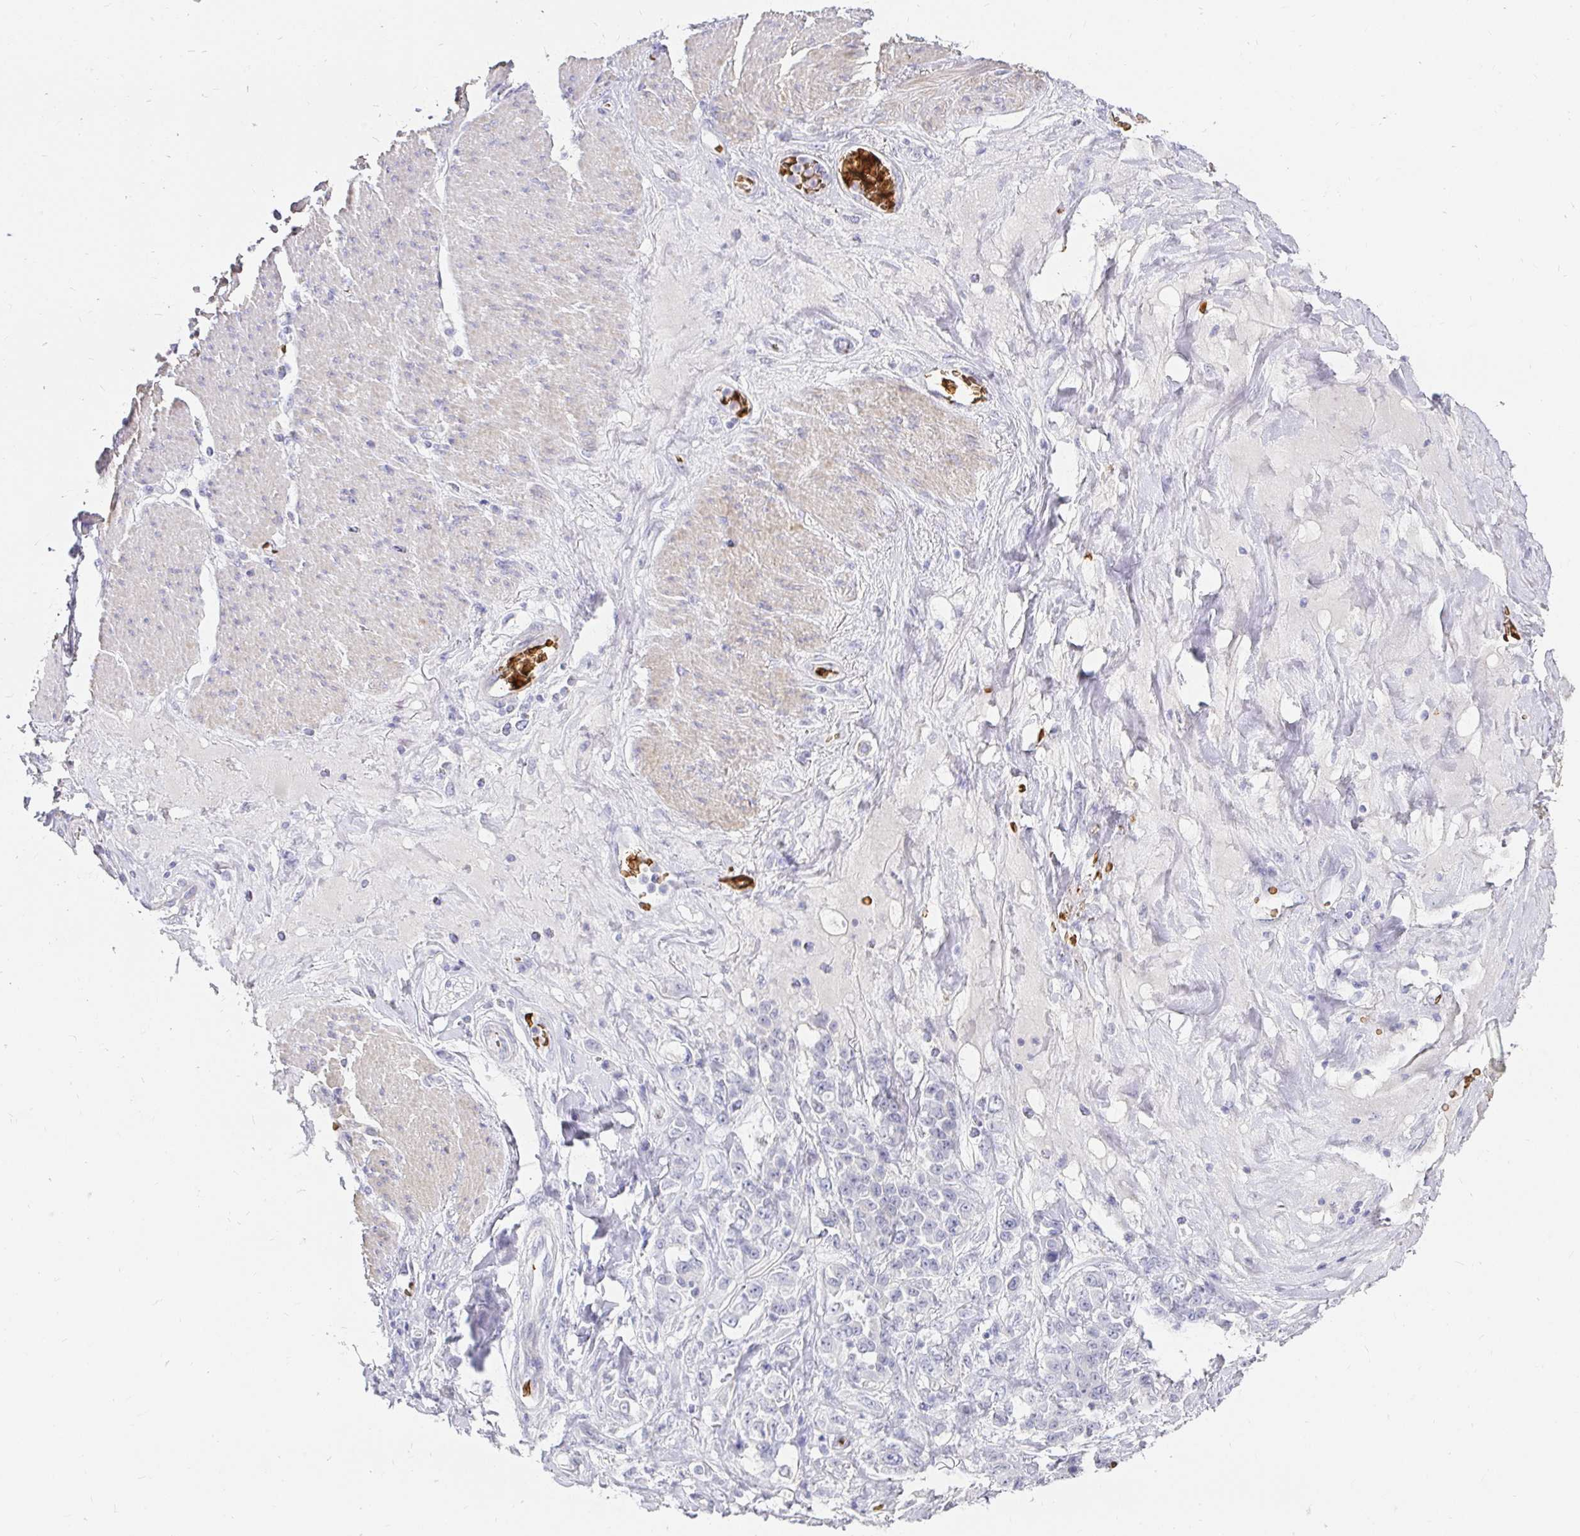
{"staining": {"intensity": "negative", "quantity": "none", "location": "none"}, "tissue": "stomach cancer", "cell_type": "Tumor cells", "image_type": "cancer", "snomed": [{"axis": "morphology", "description": "Adenocarcinoma, NOS"}, {"axis": "topography", "description": "Stomach"}], "caption": "Immunohistochemical staining of stomach cancer exhibits no significant staining in tumor cells. (Brightfield microscopy of DAB (3,3'-diaminobenzidine) immunohistochemistry (IHC) at high magnification).", "gene": "FGF21", "patient": {"sex": "female", "age": 79}}